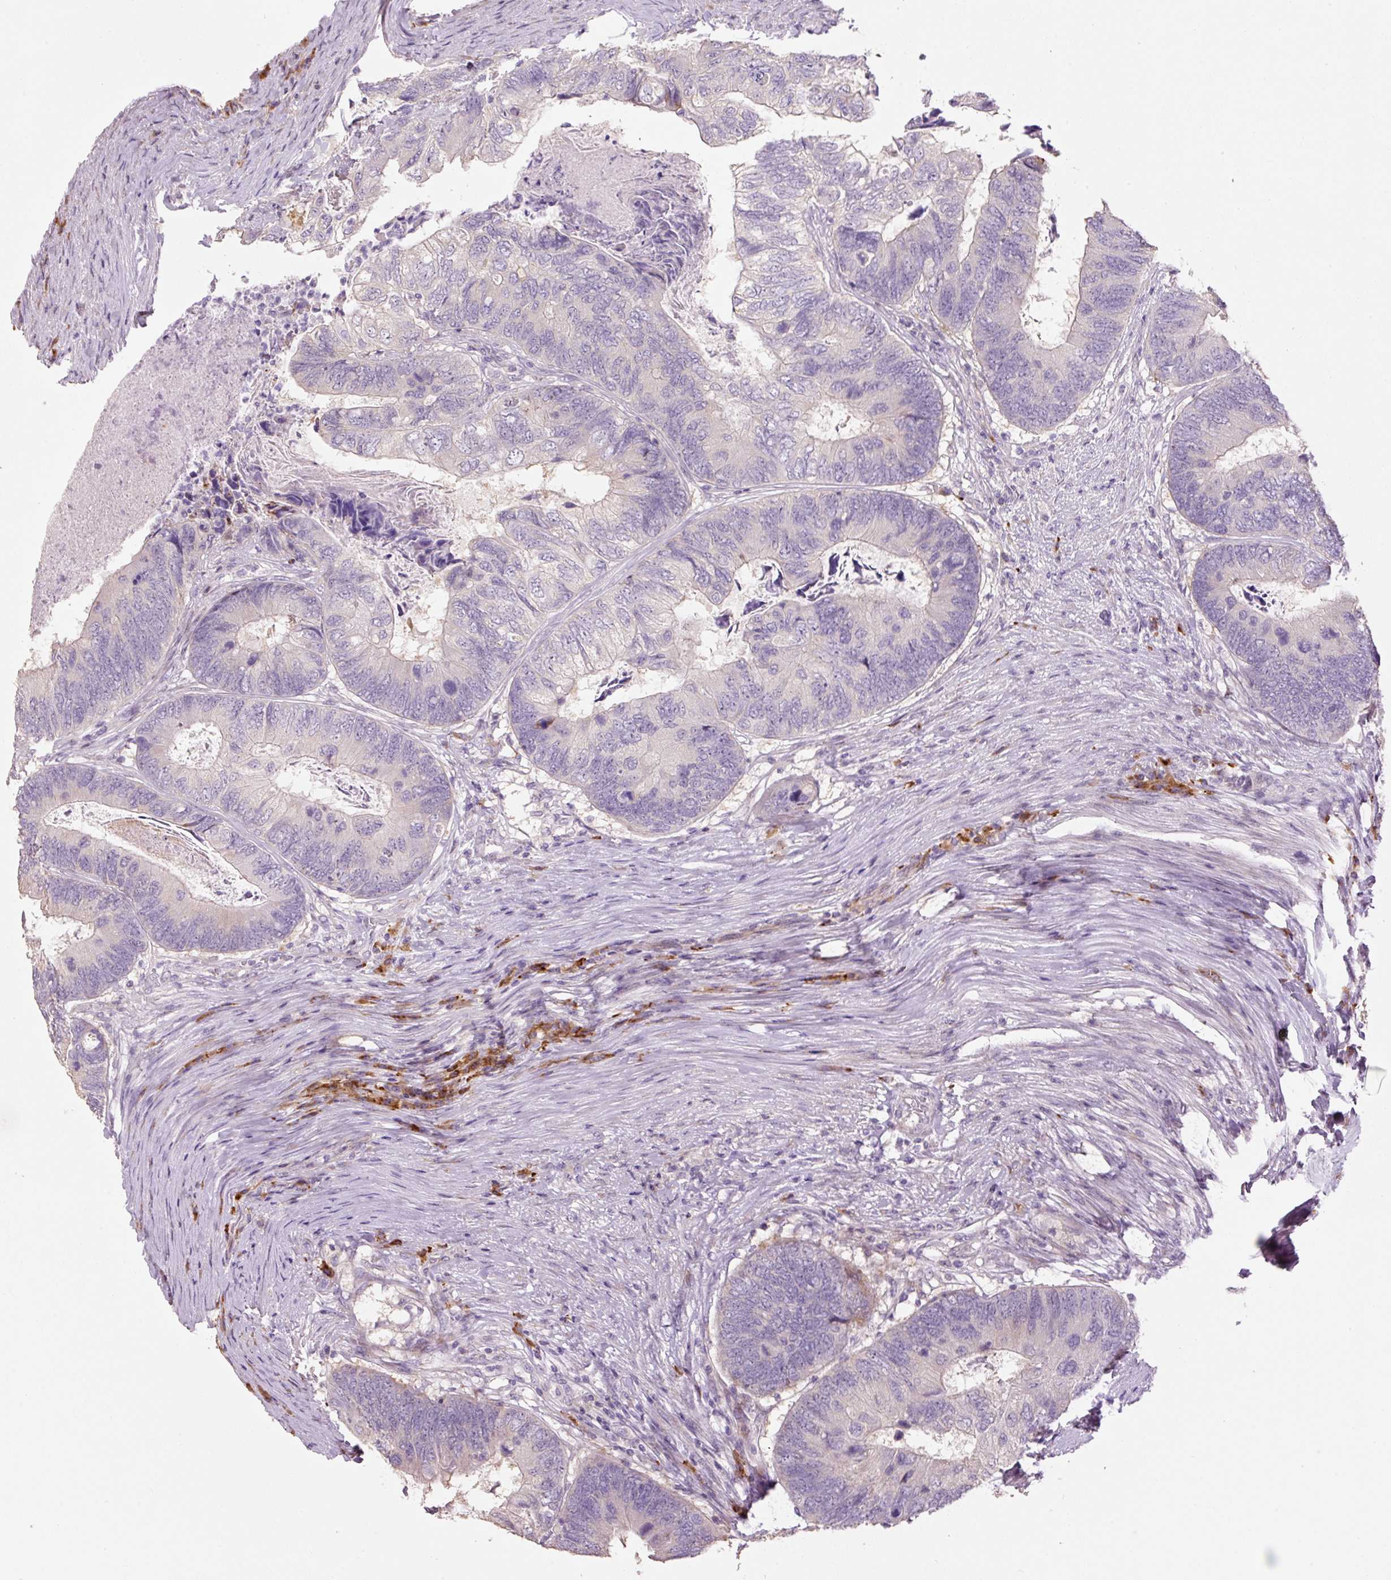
{"staining": {"intensity": "negative", "quantity": "none", "location": "none"}, "tissue": "colorectal cancer", "cell_type": "Tumor cells", "image_type": "cancer", "snomed": [{"axis": "morphology", "description": "Adenocarcinoma, NOS"}, {"axis": "topography", "description": "Colon"}], "caption": "Colorectal cancer (adenocarcinoma) stained for a protein using immunohistochemistry displays no expression tumor cells.", "gene": "HAX1", "patient": {"sex": "female", "age": 67}}